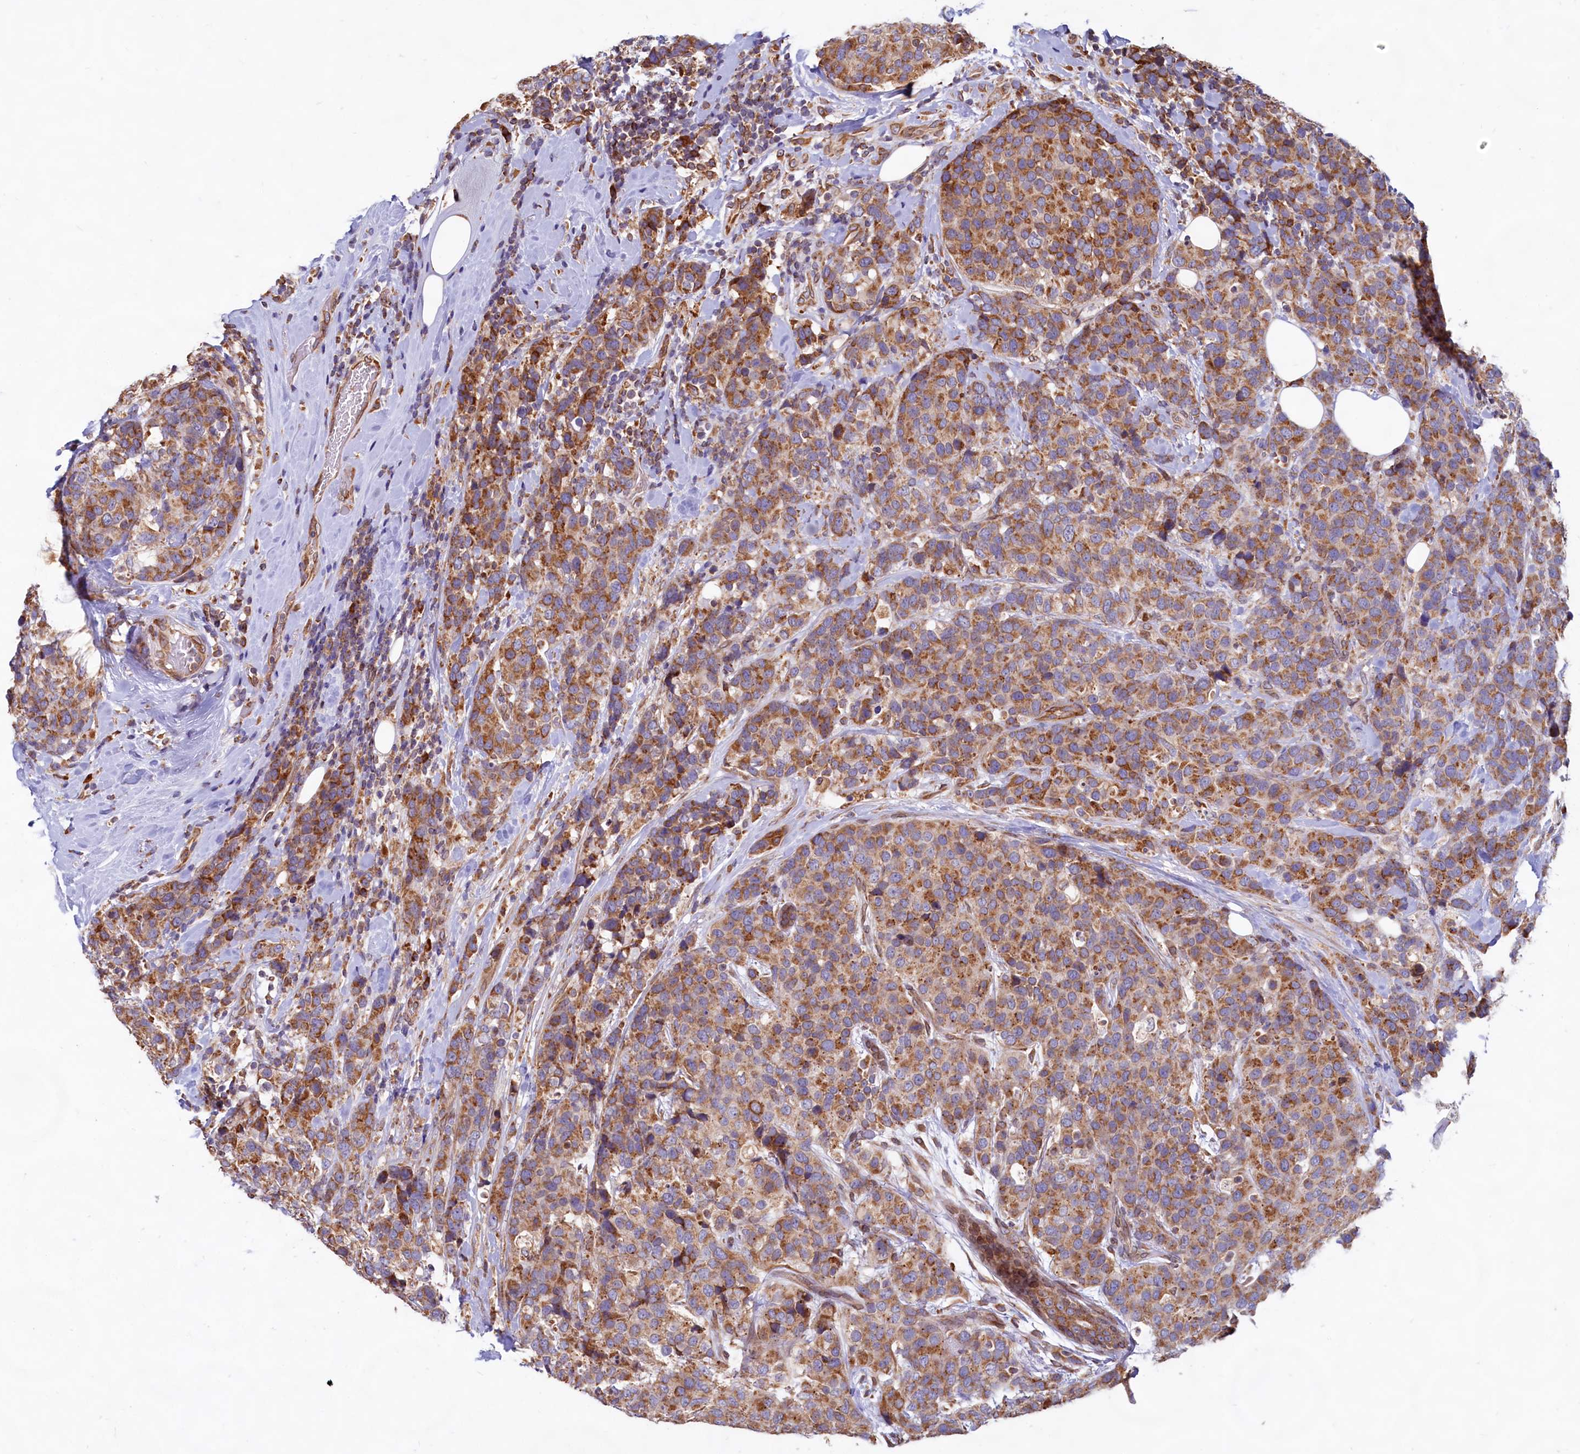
{"staining": {"intensity": "moderate", "quantity": ">75%", "location": "cytoplasmic/membranous"}, "tissue": "breast cancer", "cell_type": "Tumor cells", "image_type": "cancer", "snomed": [{"axis": "morphology", "description": "Lobular carcinoma"}, {"axis": "topography", "description": "Breast"}], "caption": "Protein analysis of breast cancer tissue shows moderate cytoplasmic/membranous positivity in about >75% of tumor cells. The staining is performed using DAB (3,3'-diaminobenzidine) brown chromogen to label protein expression. The nuclei are counter-stained blue using hematoxylin.", "gene": "TBC1D19", "patient": {"sex": "female", "age": 59}}